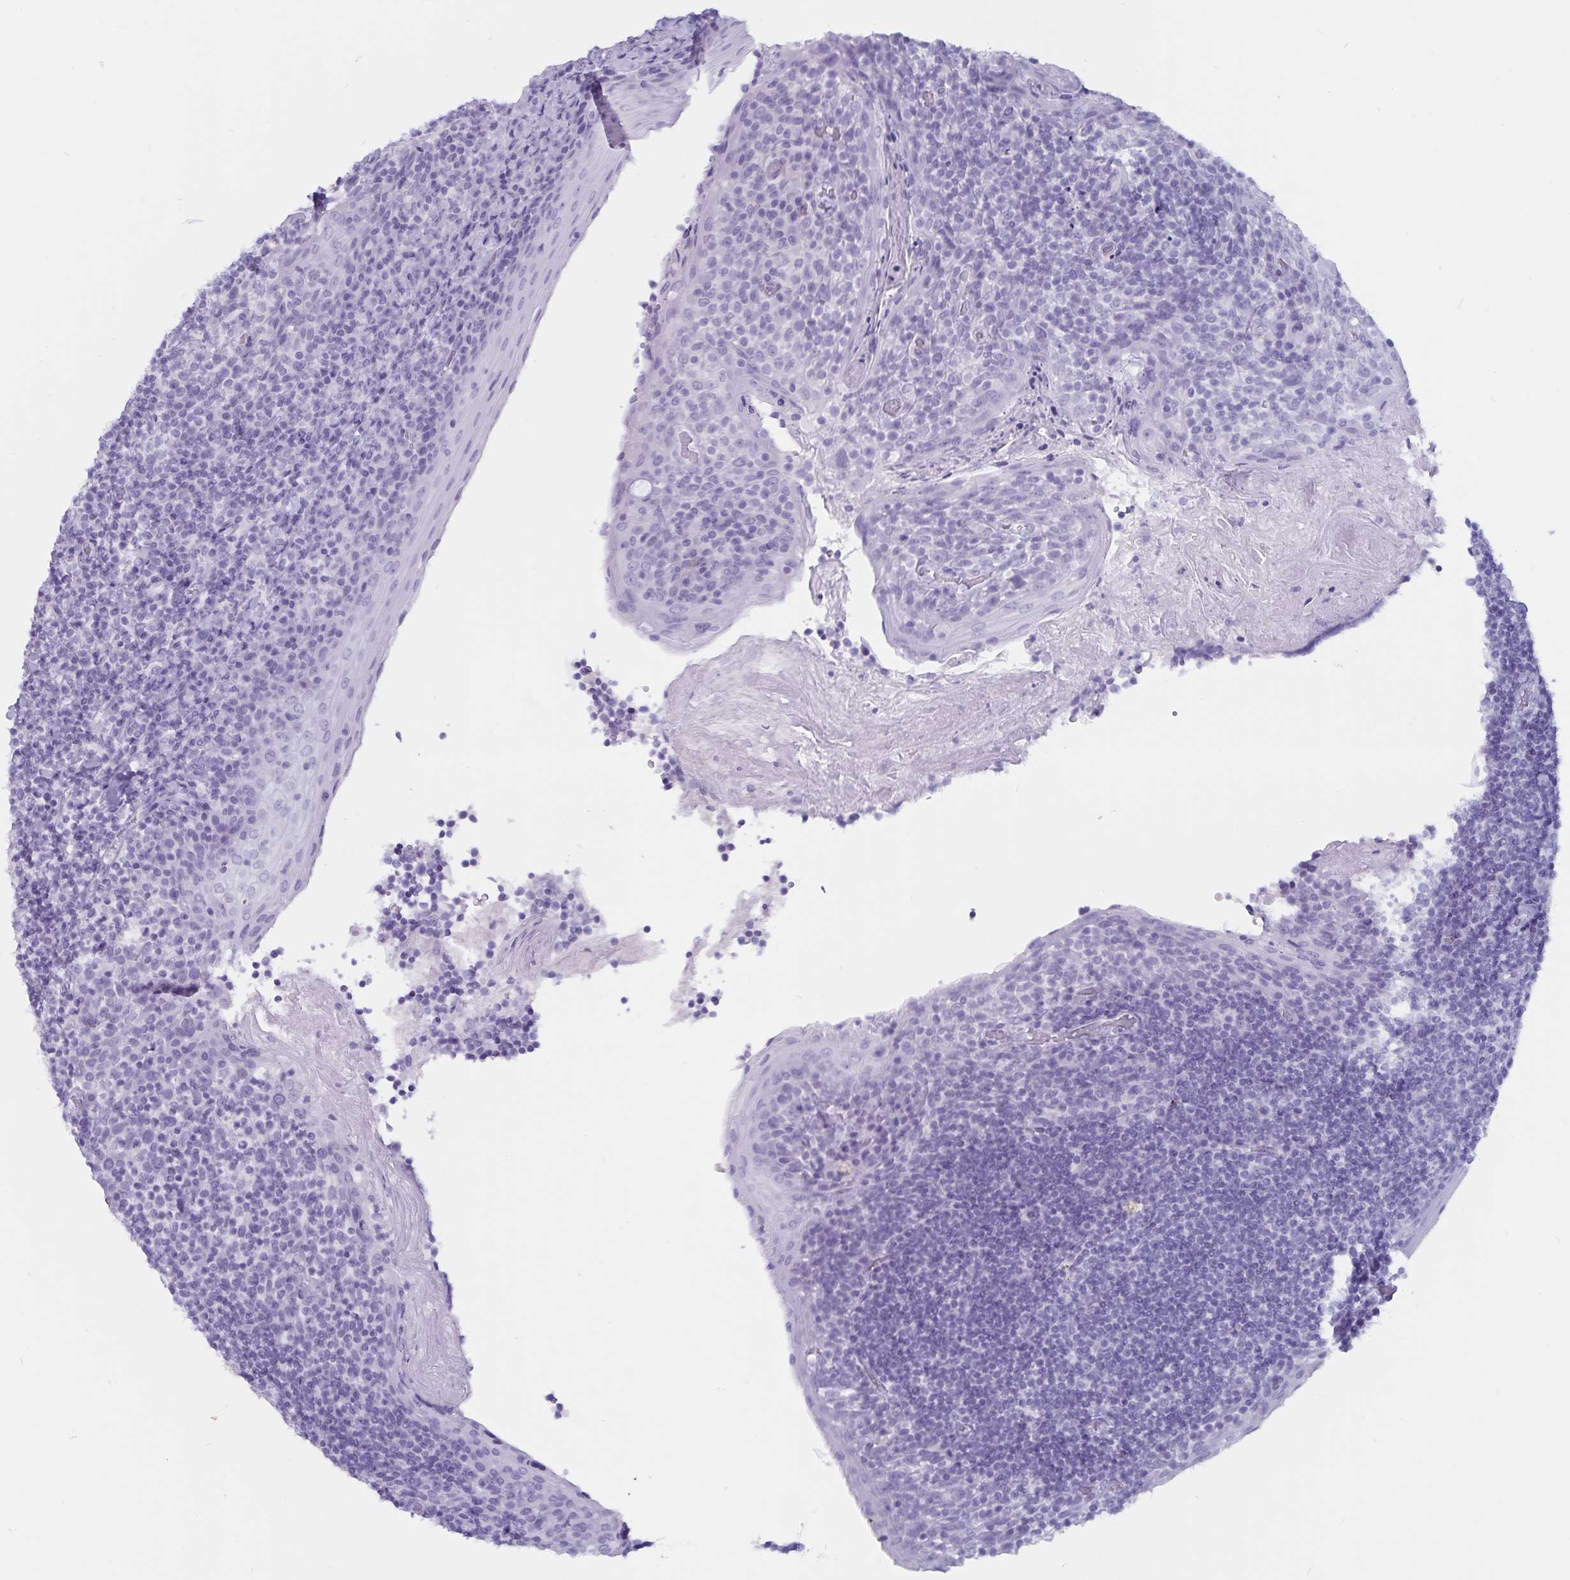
{"staining": {"intensity": "negative", "quantity": "none", "location": "none"}, "tissue": "tonsil", "cell_type": "Germinal center cells", "image_type": "normal", "snomed": [{"axis": "morphology", "description": "Normal tissue, NOS"}, {"axis": "topography", "description": "Tonsil"}], "caption": "DAB immunohistochemical staining of unremarkable human tonsil reveals no significant positivity in germinal center cells. The staining is performed using DAB brown chromogen with nuclei counter-stained in using hematoxylin.", "gene": "GPR137", "patient": {"sex": "female", "age": 10}}